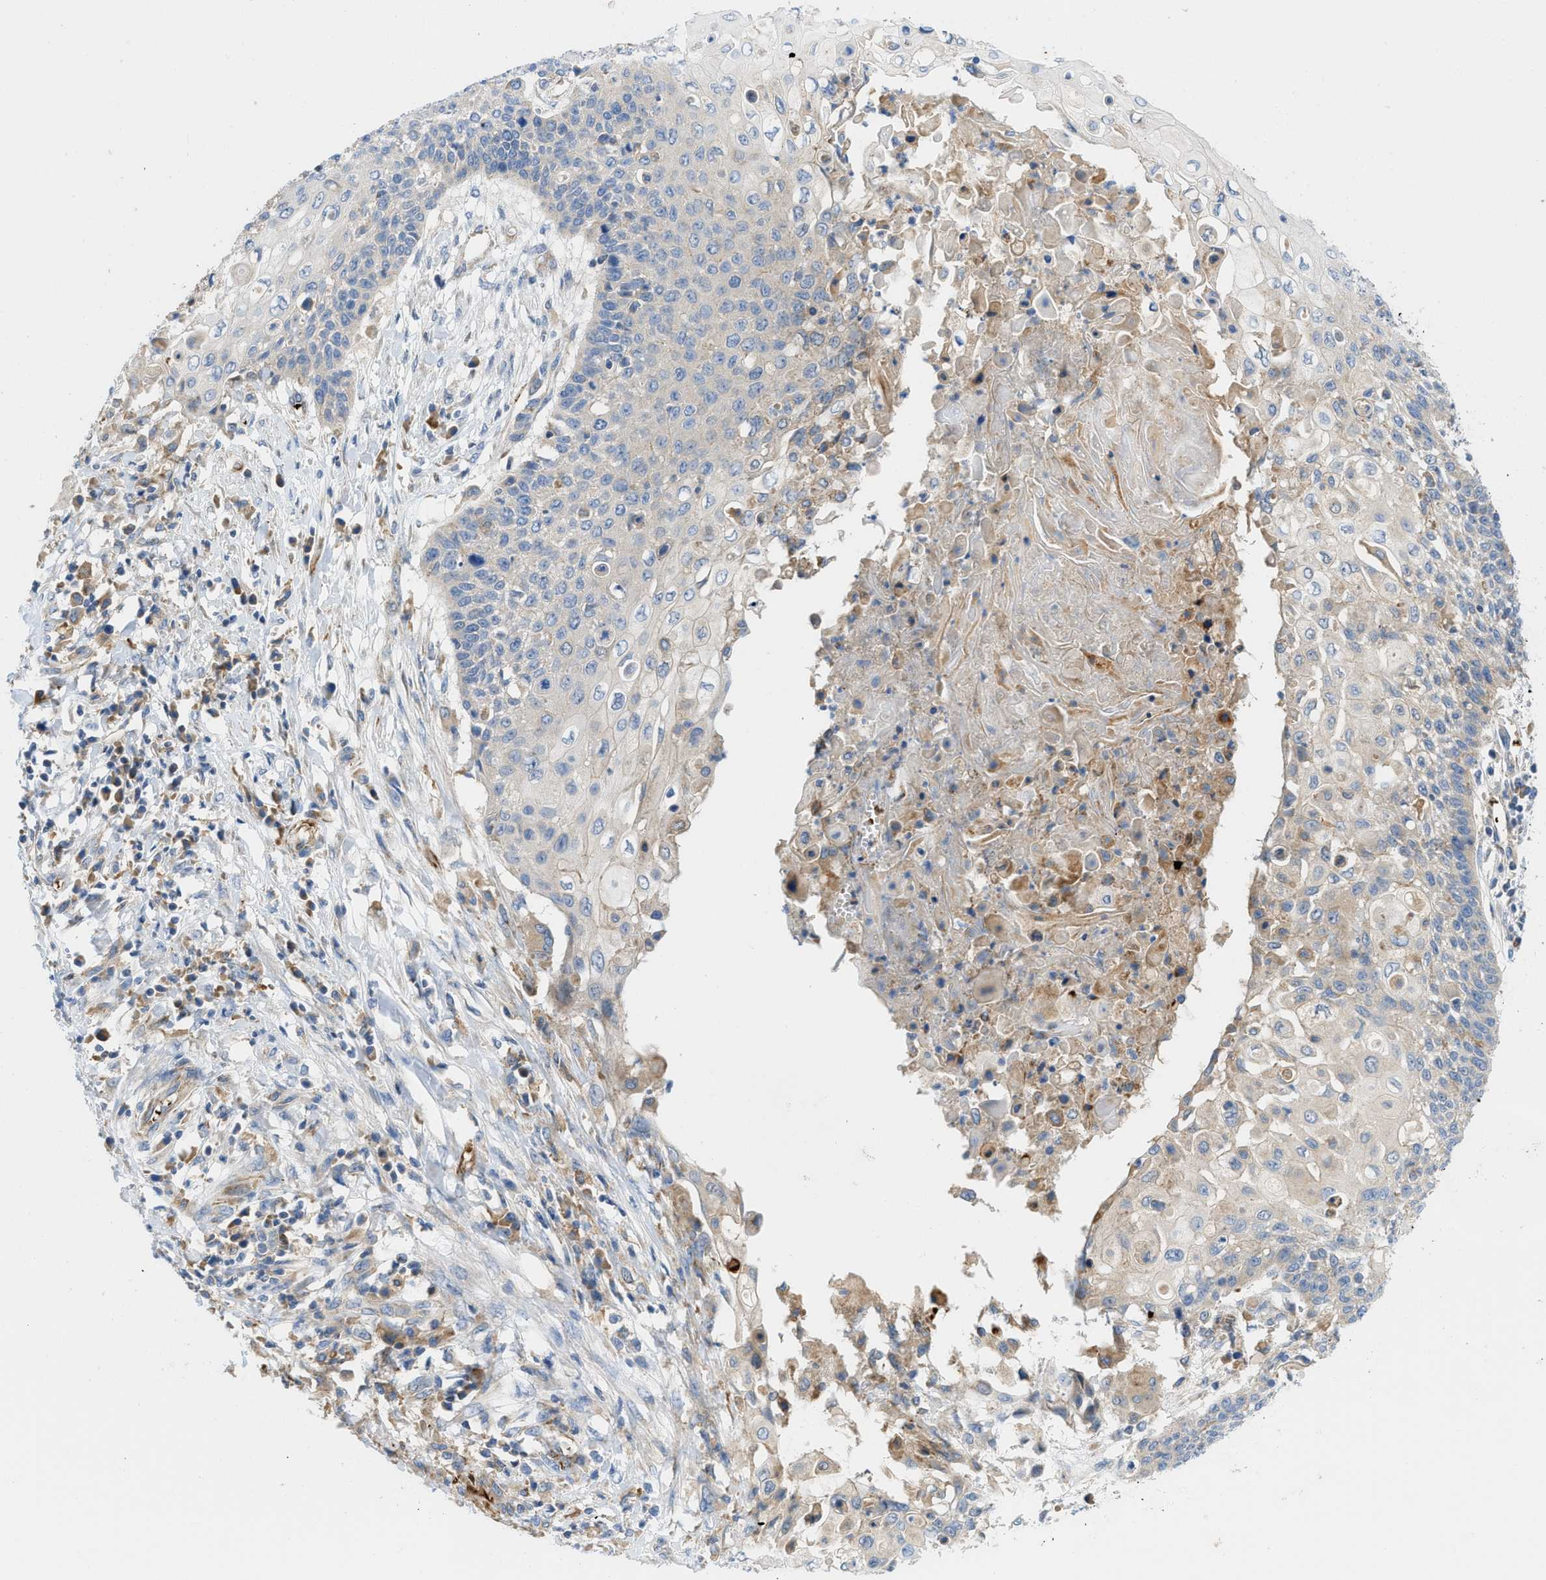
{"staining": {"intensity": "negative", "quantity": "none", "location": "none"}, "tissue": "cervical cancer", "cell_type": "Tumor cells", "image_type": "cancer", "snomed": [{"axis": "morphology", "description": "Squamous cell carcinoma, NOS"}, {"axis": "topography", "description": "Cervix"}], "caption": "Image shows no protein expression in tumor cells of squamous cell carcinoma (cervical) tissue. The staining is performed using DAB brown chromogen with nuclei counter-stained in using hematoxylin.", "gene": "ZNF831", "patient": {"sex": "female", "age": 39}}